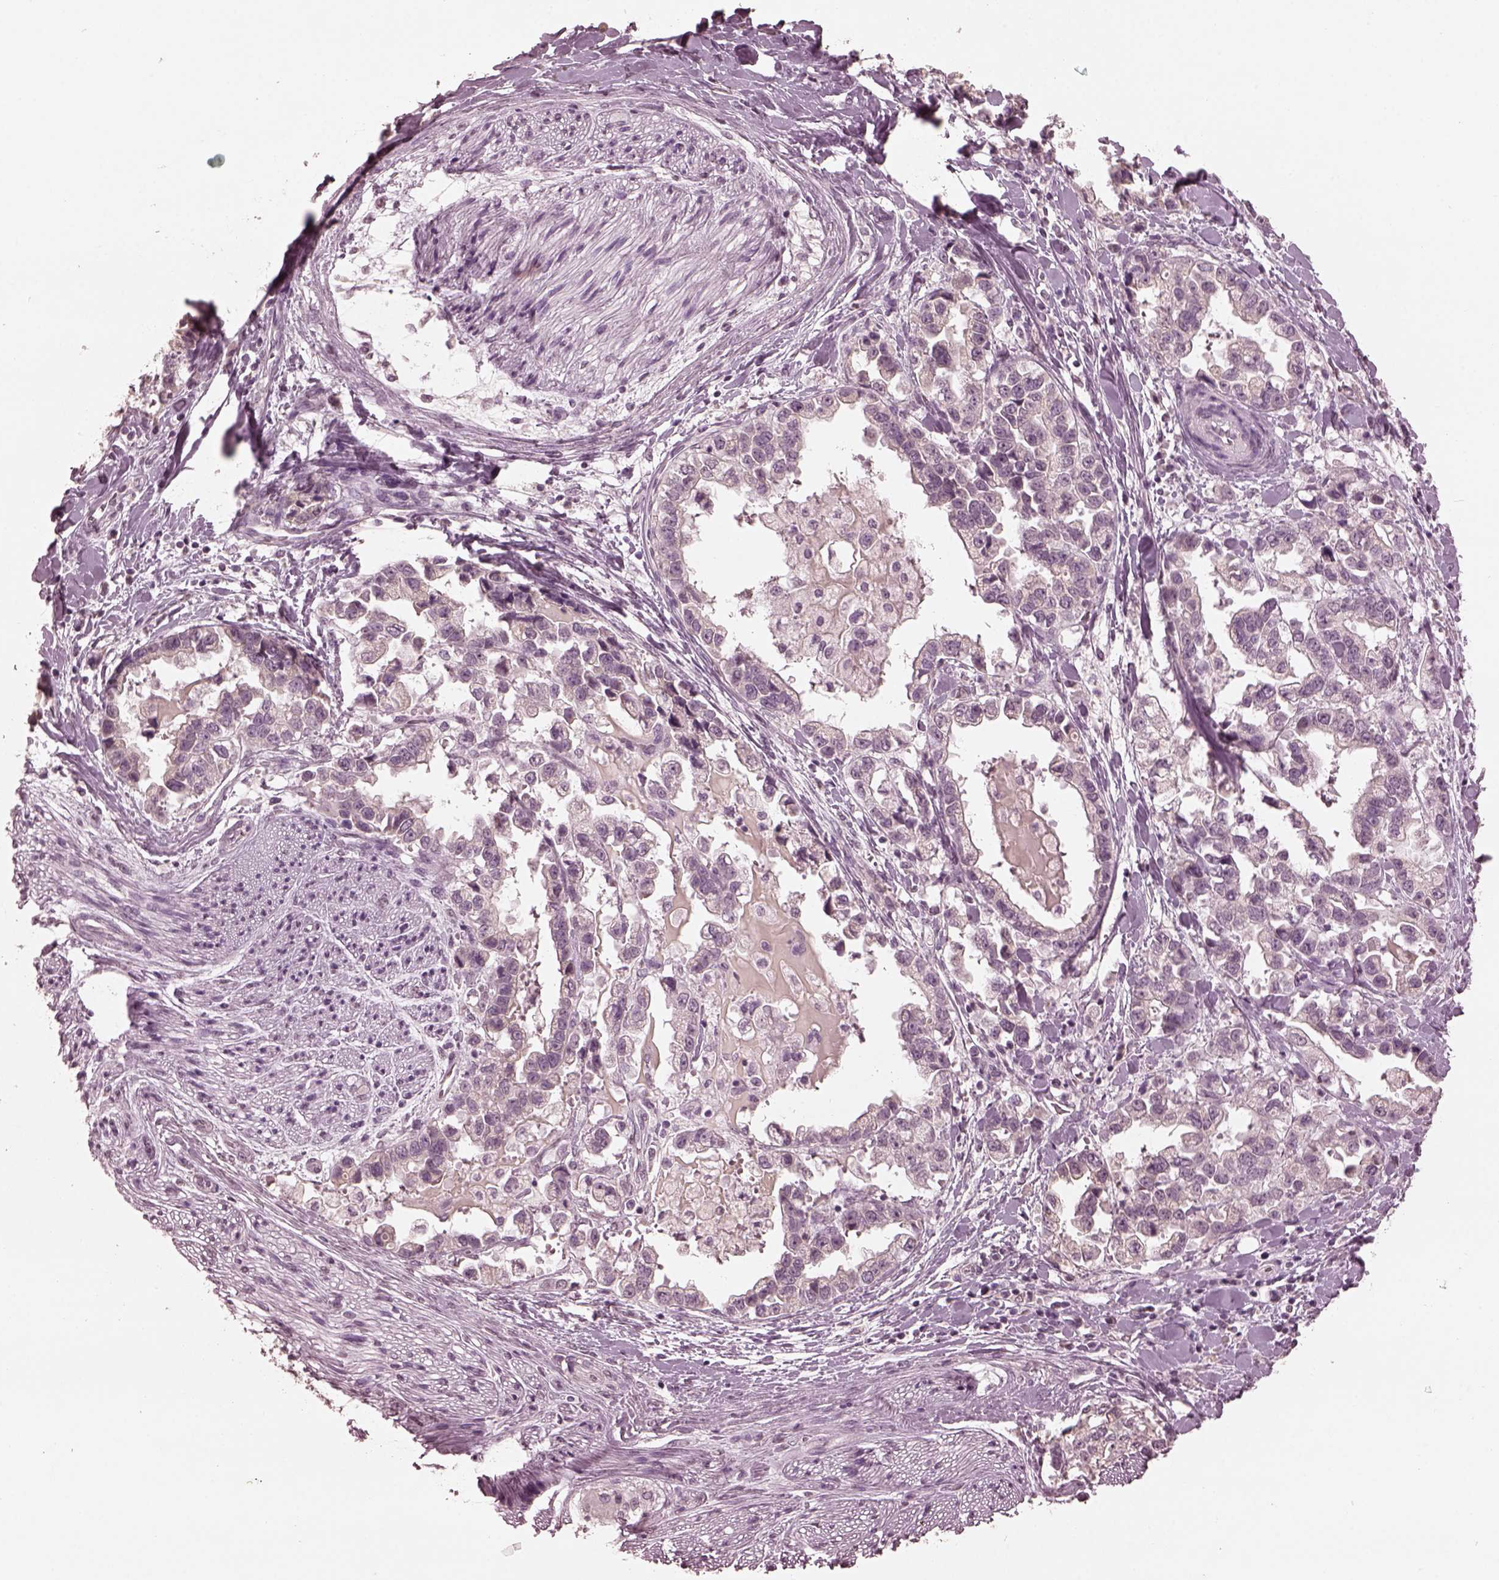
{"staining": {"intensity": "negative", "quantity": "none", "location": "none"}, "tissue": "stomach cancer", "cell_type": "Tumor cells", "image_type": "cancer", "snomed": [{"axis": "morphology", "description": "Adenocarcinoma, NOS"}, {"axis": "topography", "description": "Stomach"}], "caption": "The immunohistochemistry histopathology image has no significant staining in tumor cells of stomach cancer (adenocarcinoma) tissue. (Brightfield microscopy of DAB immunohistochemistry at high magnification).", "gene": "KRT79", "patient": {"sex": "male", "age": 59}}